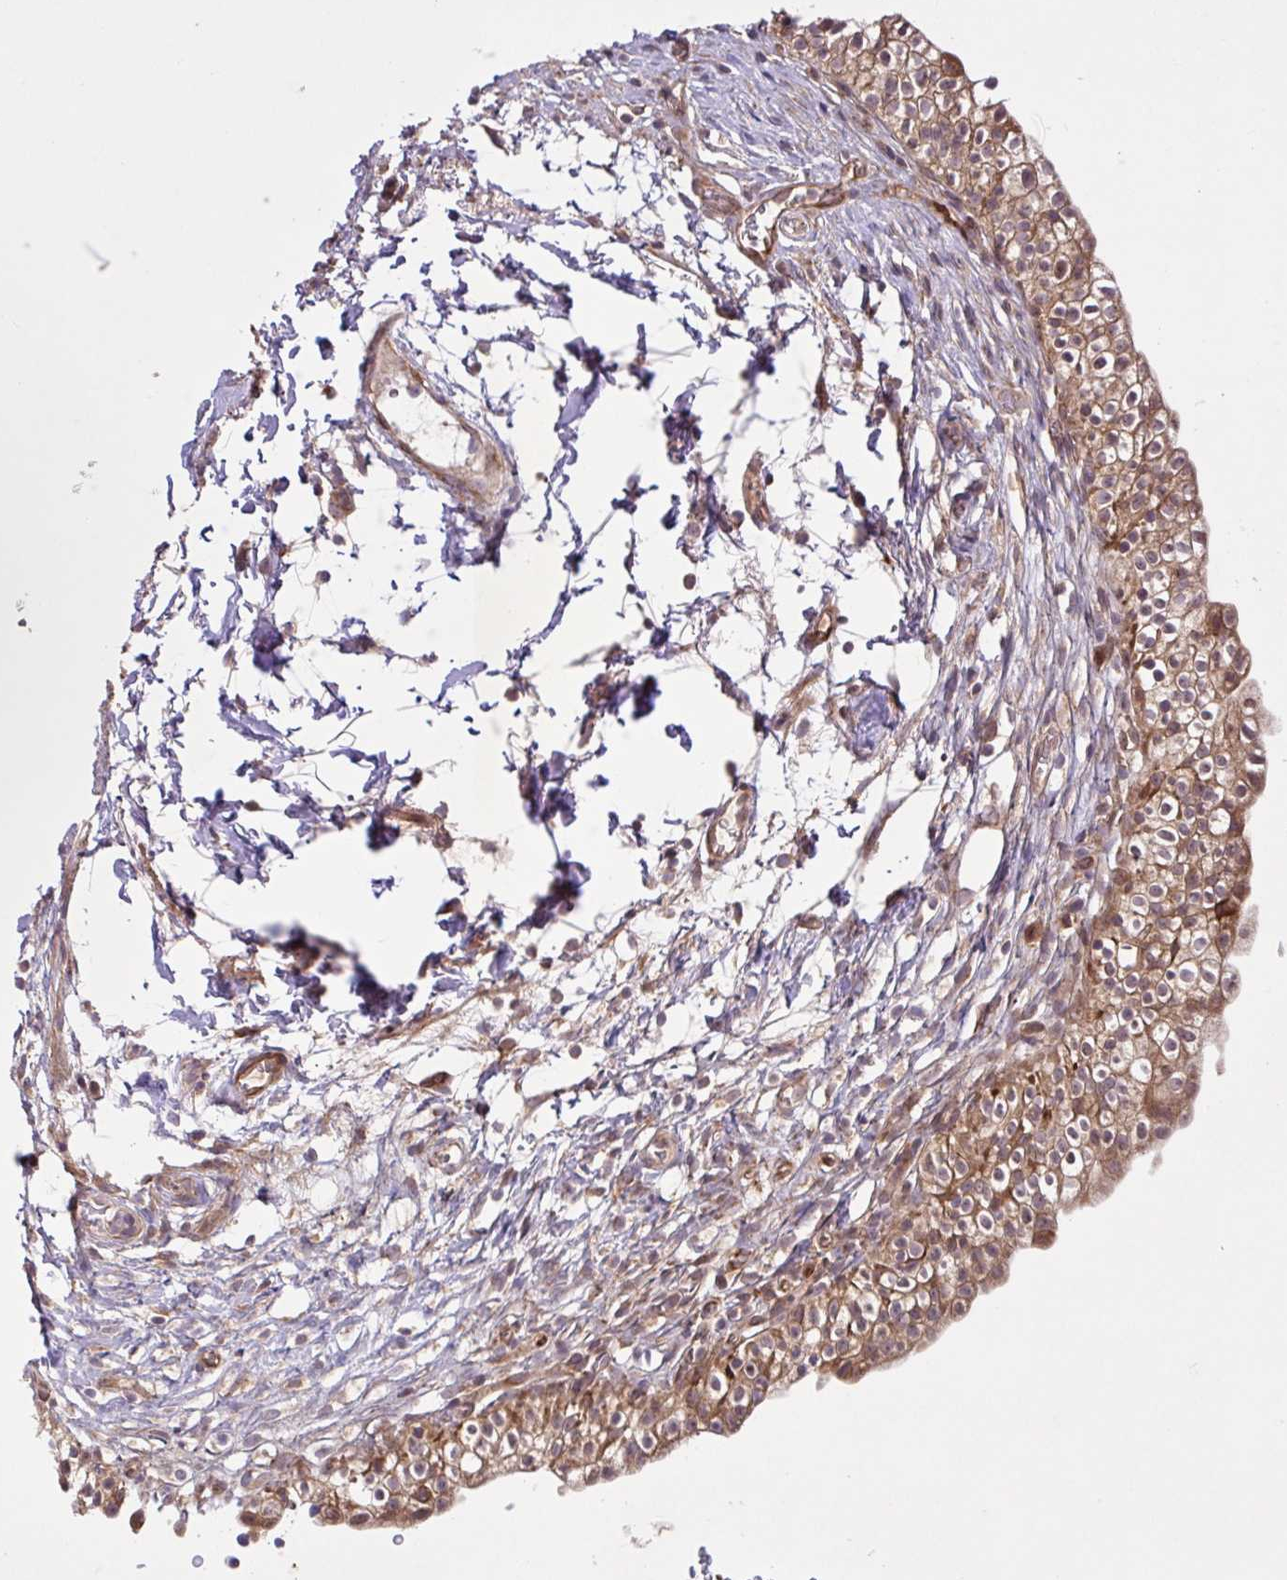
{"staining": {"intensity": "strong", "quantity": ">75%", "location": "cytoplasmic/membranous"}, "tissue": "urinary bladder", "cell_type": "Urothelial cells", "image_type": "normal", "snomed": [{"axis": "morphology", "description": "Normal tissue, NOS"}, {"axis": "topography", "description": "Urinary bladder"}, {"axis": "topography", "description": "Peripheral nerve tissue"}], "caption": "IHC staining of normal urinary bladder, which reveals high levels of strong cytoplasmic/membranous staining in approximately >75% of urothelial cells indicating strong cytoplasmic/membranous protein staining. The staining was performed using DAB (3,3'-diaminobenzidine) (brown) for protein detection and nuclei were counterstained in hematoxylin (blue).", "gene": "NTPCR", "patient": {"sex": "male", "age": 55}}